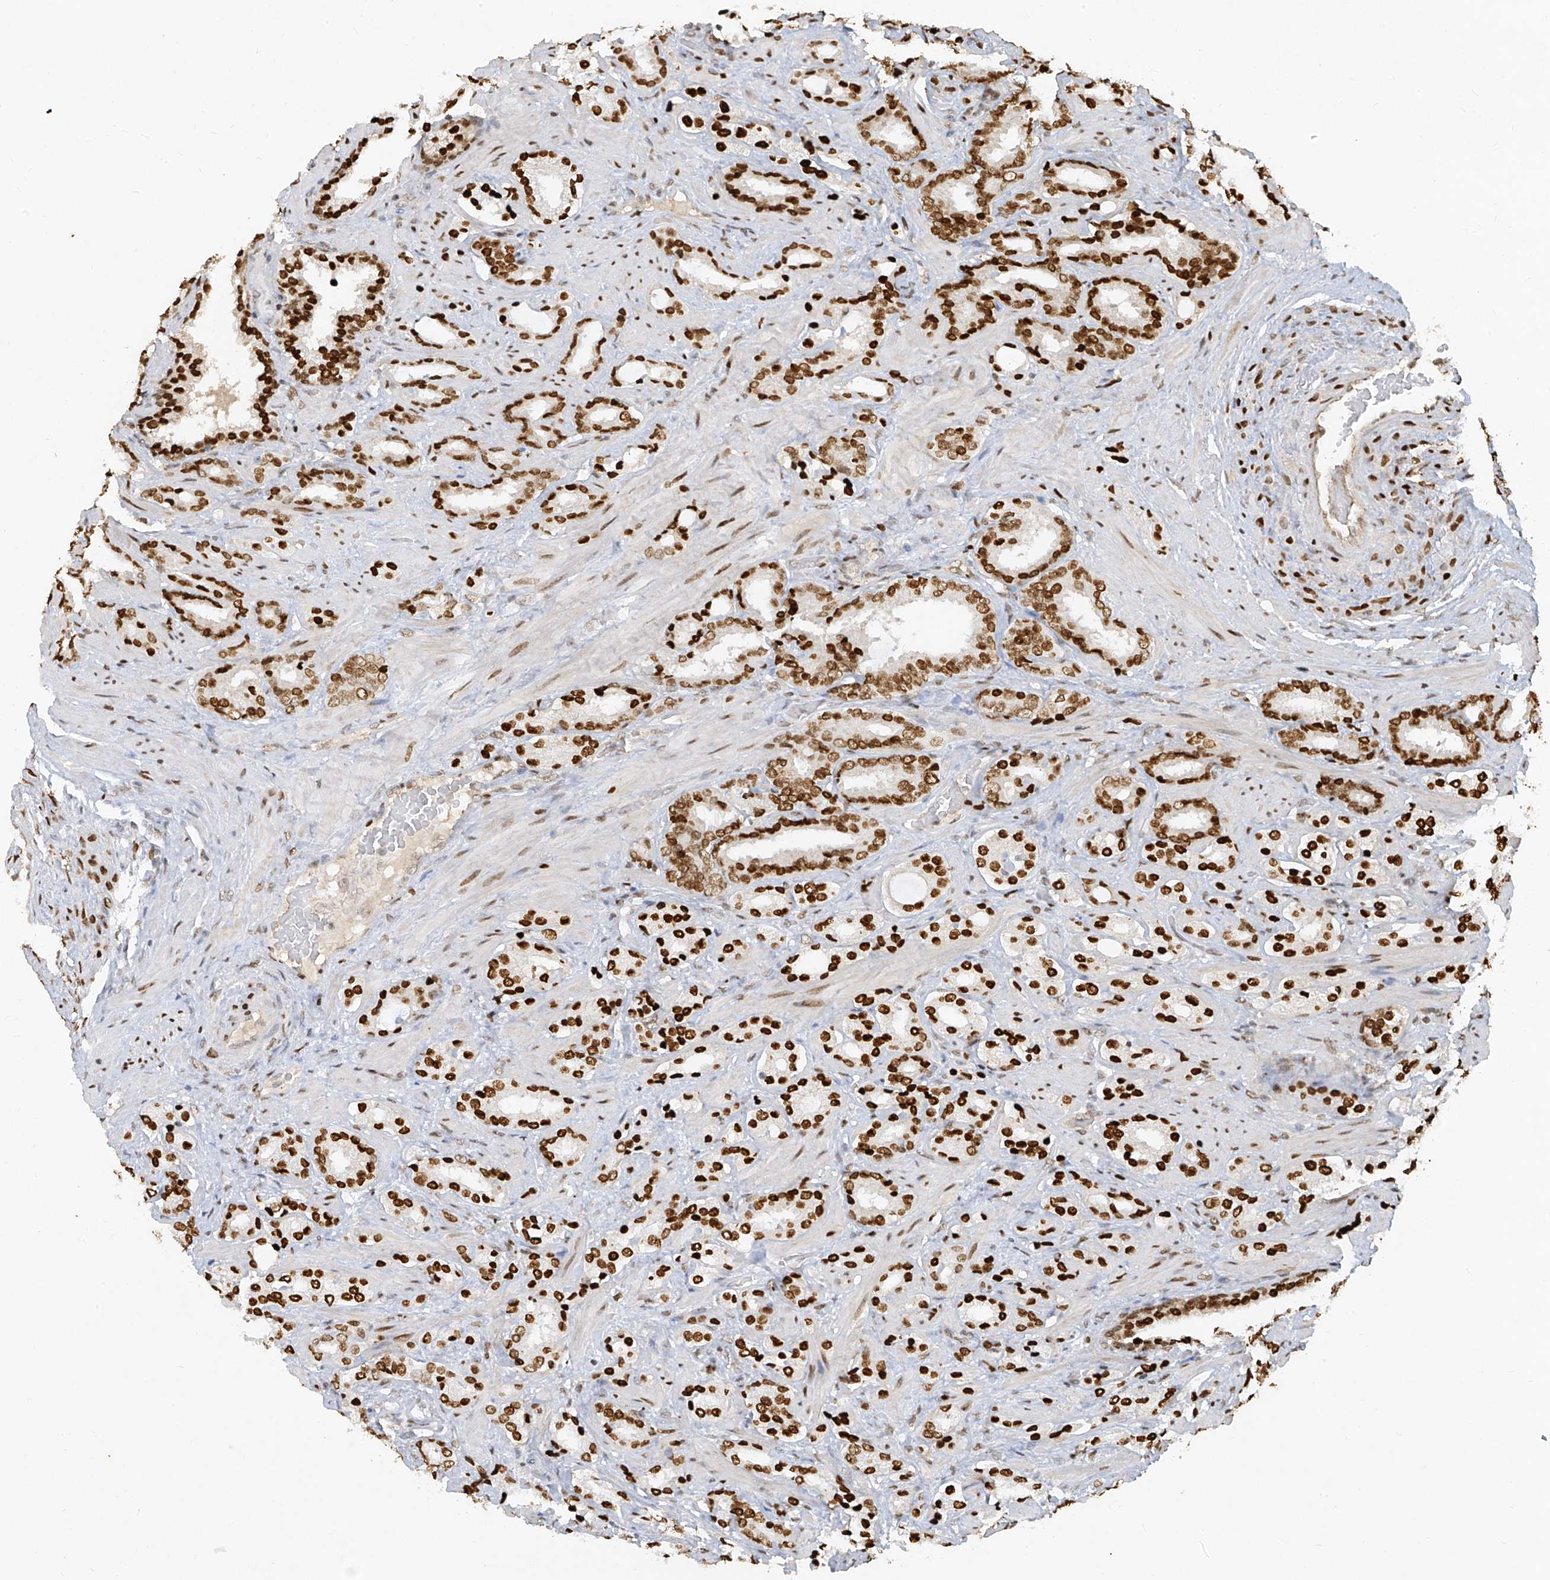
{"staining": {"intensity": "strong", "quantity": ">75%", "location": "nuclear"}, "tissue": "prostate cancer", "cell_type": "Tumor cells", "image_type": "cancer", "snomed": [{"axis": "morphology", "description": "Adenocarcinoma, High grade"}, {"axis": "topography", "description": "Prostate"}], "caption": "This micrograph demonstrates immunohistochemistry (IHC) staining of prostate cancer (adenocarcinoma (high-grade)), with high strong nuclear positivity in approximately >75% of tumor cells.", "gene": "ATRIP", "patient": {"sex": "male", "age": 64}}